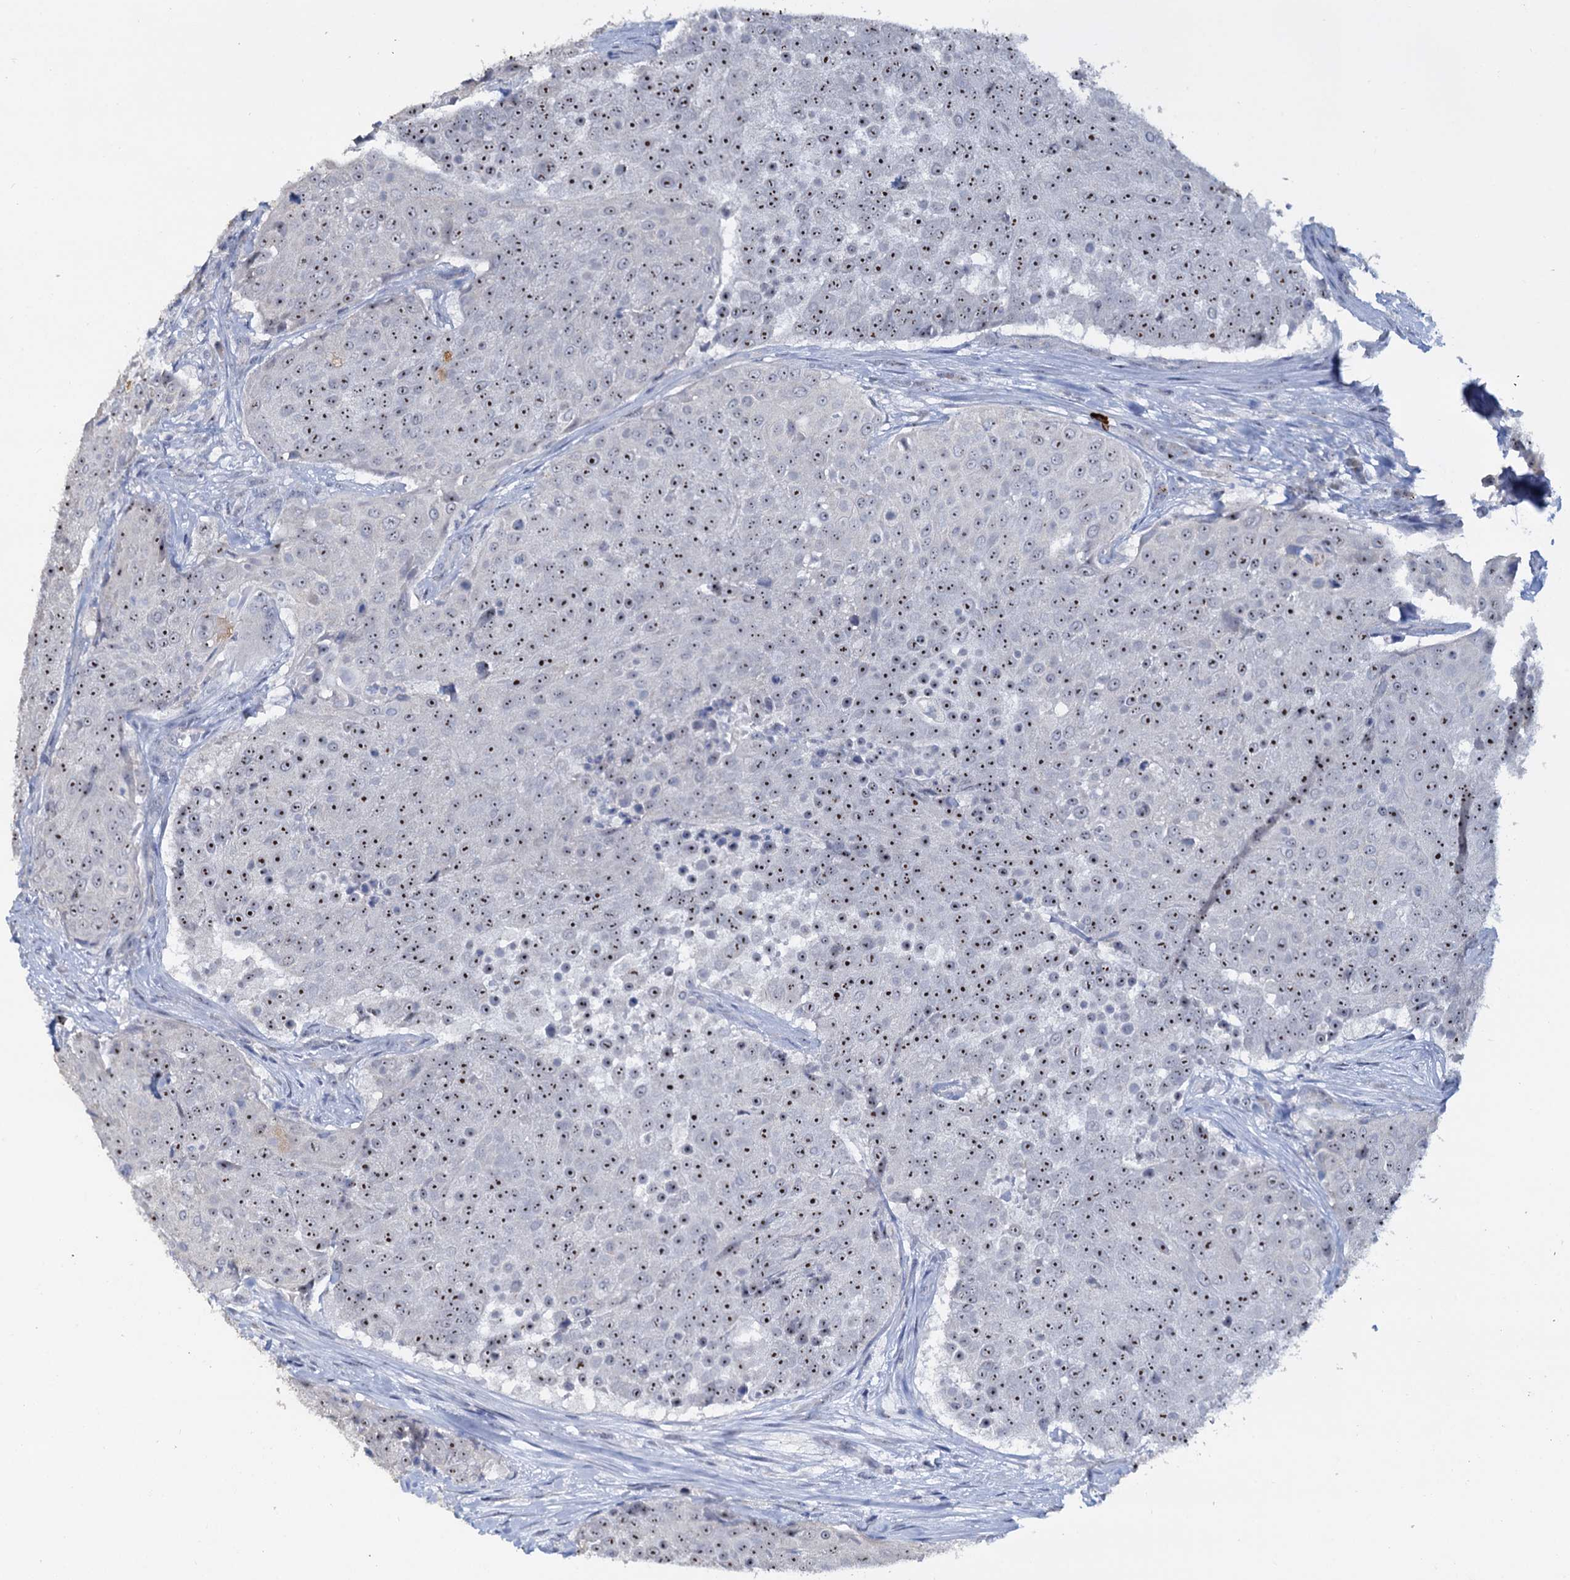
{"staining": {"intensity": "moderate", "quantity": ">75%", "location": "nuclear"}, "tissue": "urothelial cancer", "cell_type": "Tumor cells", "image_type": "cancer", "snomed": [{"axis": "morphology", "description": "Urothelial carcinoma, High grade"}, {"axis": "topography", "description": "Urinary bladder"}], "caption": "Immunohistochemical staining of urothelial cancer exhibits medium levels of moderate nuclear expression in approximately >75% of tumor cells. (DAB IHC, brown staining for protein, blue staining for nuclei).", "gene": "C2CD3", "patient": {"sex": "female", "age": 63}}